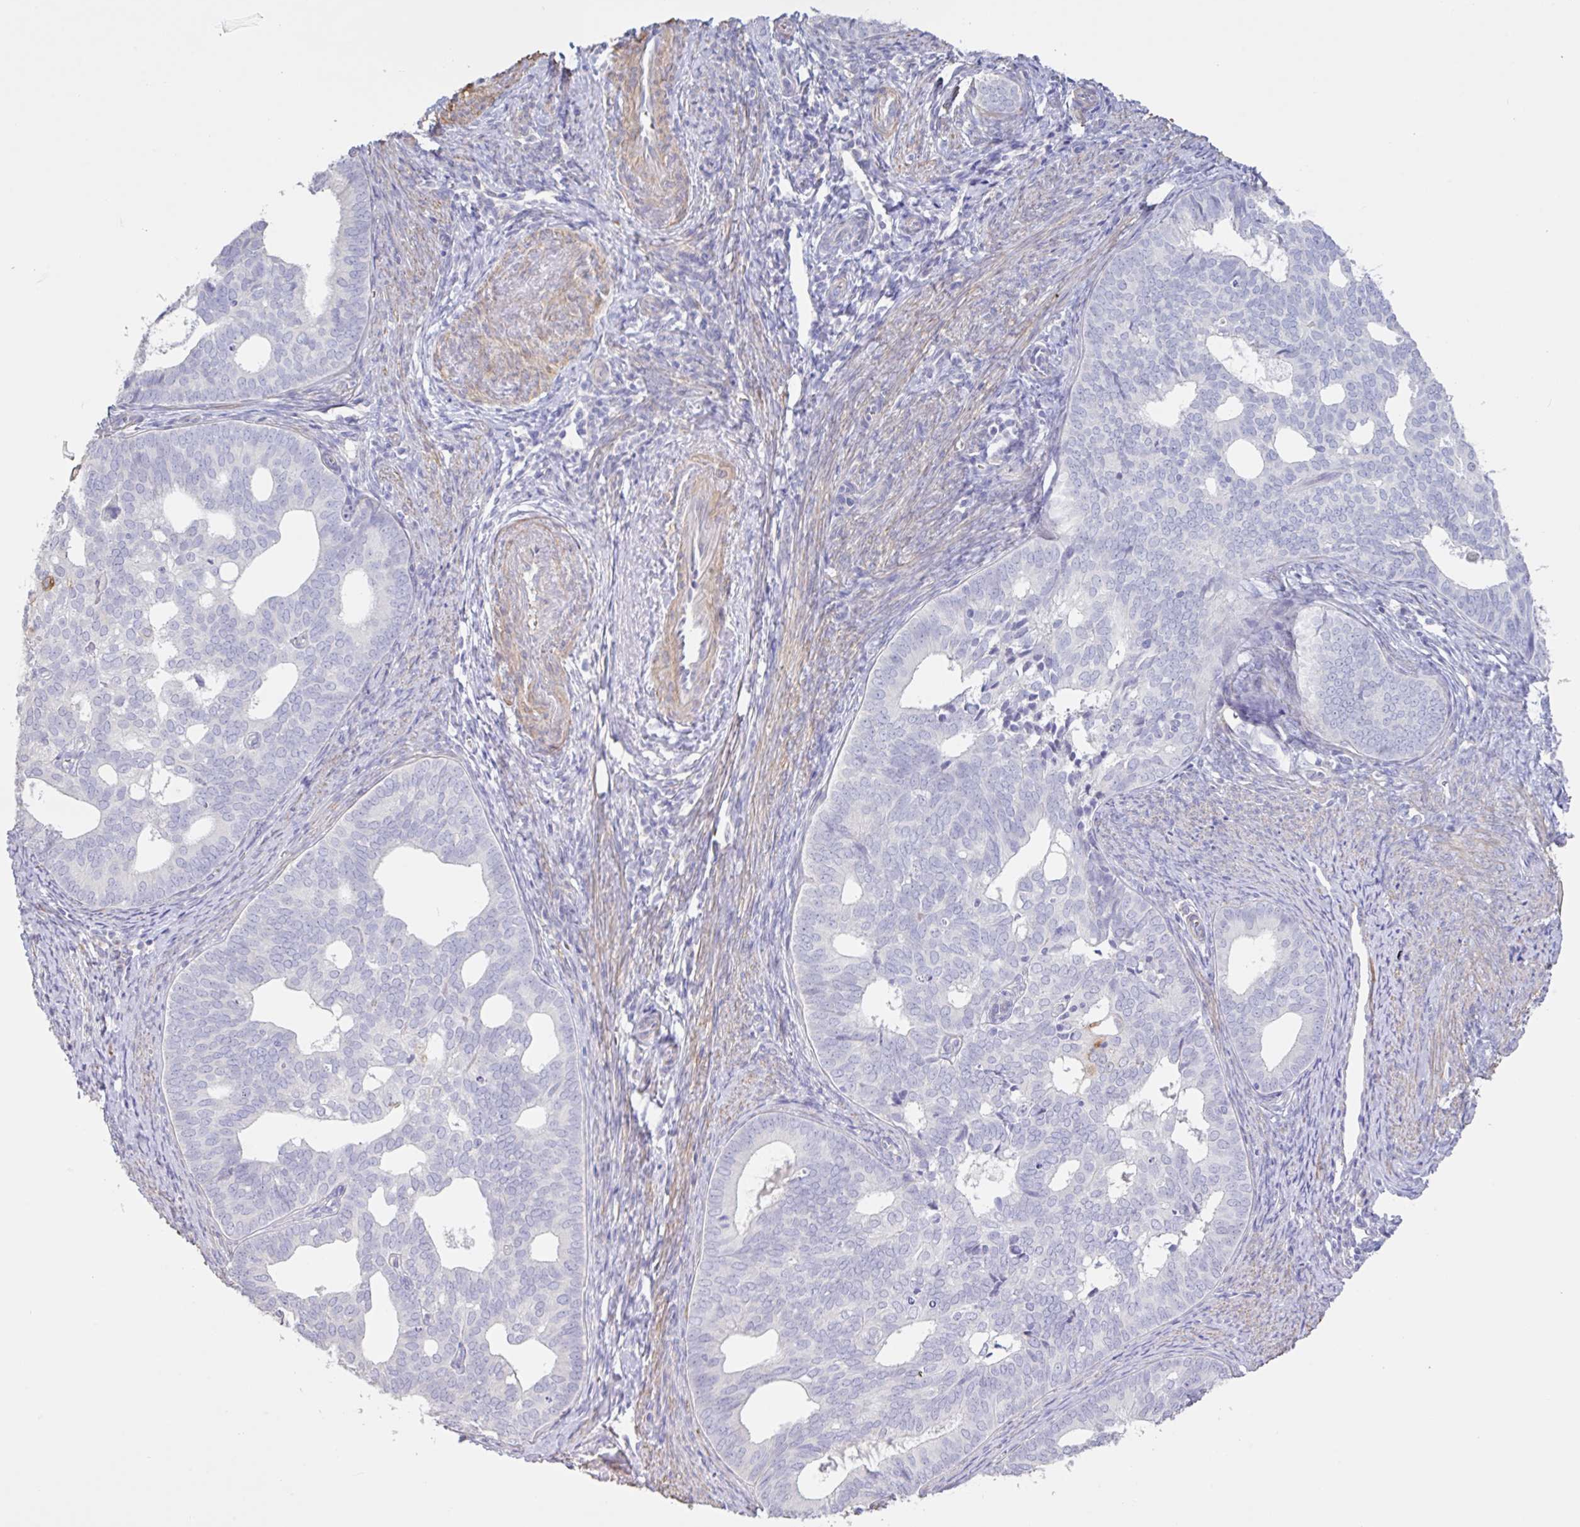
{"staining": {"intensity": "negative", "quantity": "none", "location": "none"}, "tissue": "endometrial cancer", "cell_type": "Tumor cells", "image_type": "cancer", "snomed": [{"axis": "morphology", "description": "Adenocarcinoma, NOS"}, {"axis": "topography", "description": "Endometrium"}], "caption": "The immunohistochemistry (IHC) photomicrograph has no significant positivity in tumor cells of adenocarcinoma (endometrial) tissue. (DAB (3,3'-diaminobenzidine) immunohistochemistry, high magnification).", "gene": "PYGM", "patient": {"sex": "female", "age": 75}}